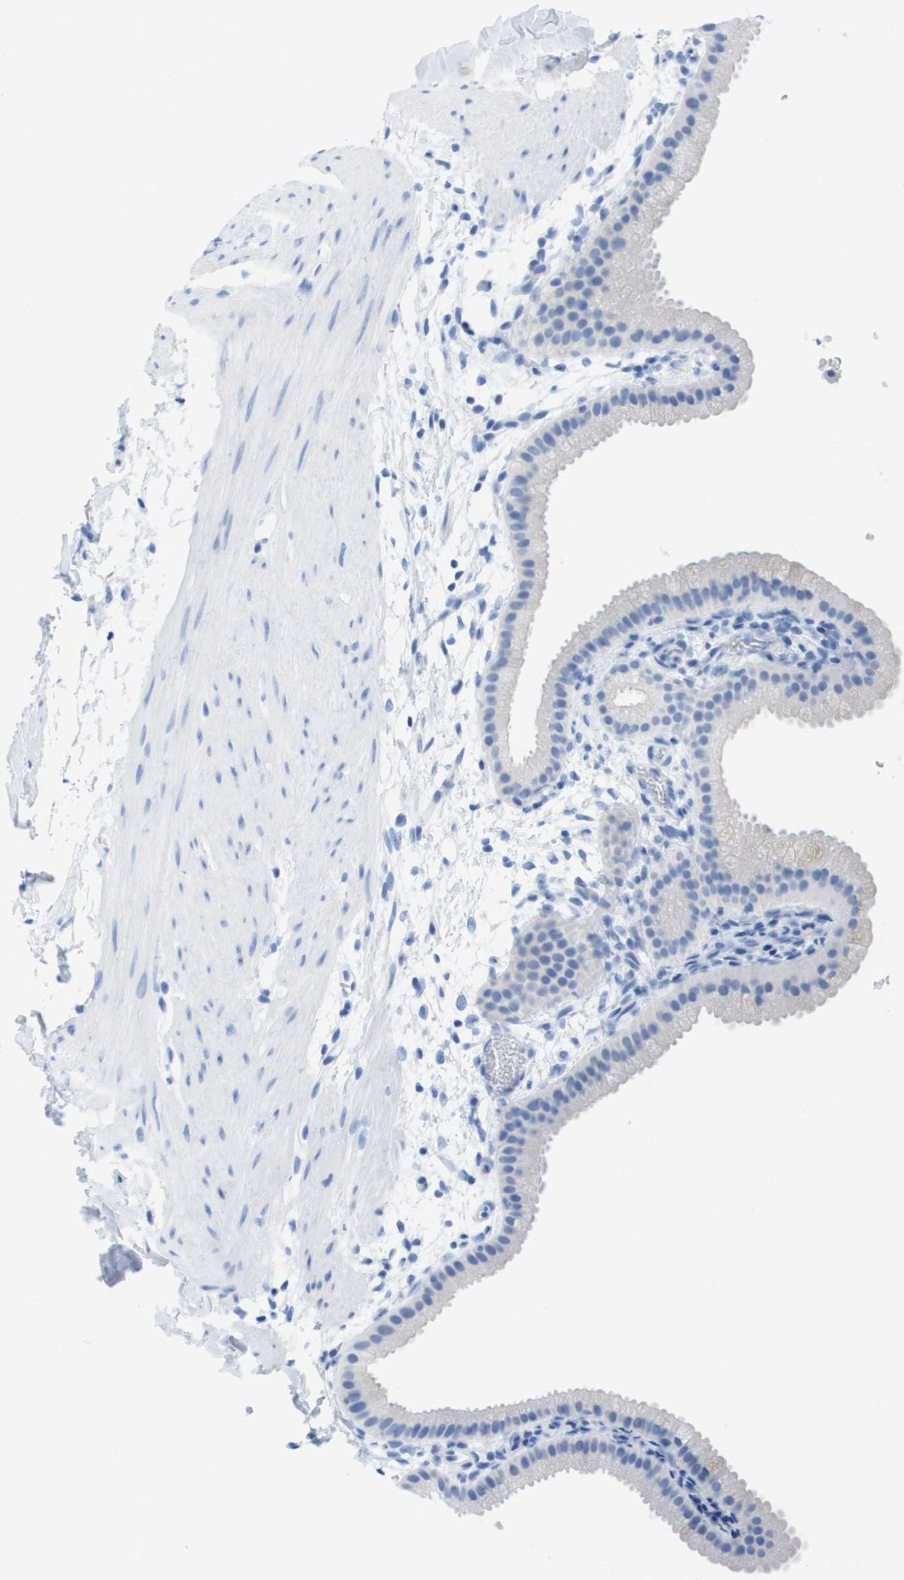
{"staining": {"intensity": "negative", "quantity": "none", "location": "none"}, "tissue": "gallbladder", "cell_type": "Glandular cells", "image_type": "normal", "snomed": [{"axis": "morphology", "description": "Normal tissue, NOS"}, {"axis": "topography", "description": "Gallbladder"}], "caption": "The immunohistochemistry photomicrograph has no significant expression in glandular cells of gallbladder.", "gene": "KCNA3", "patient": {"sex": "female", "age": 64}}